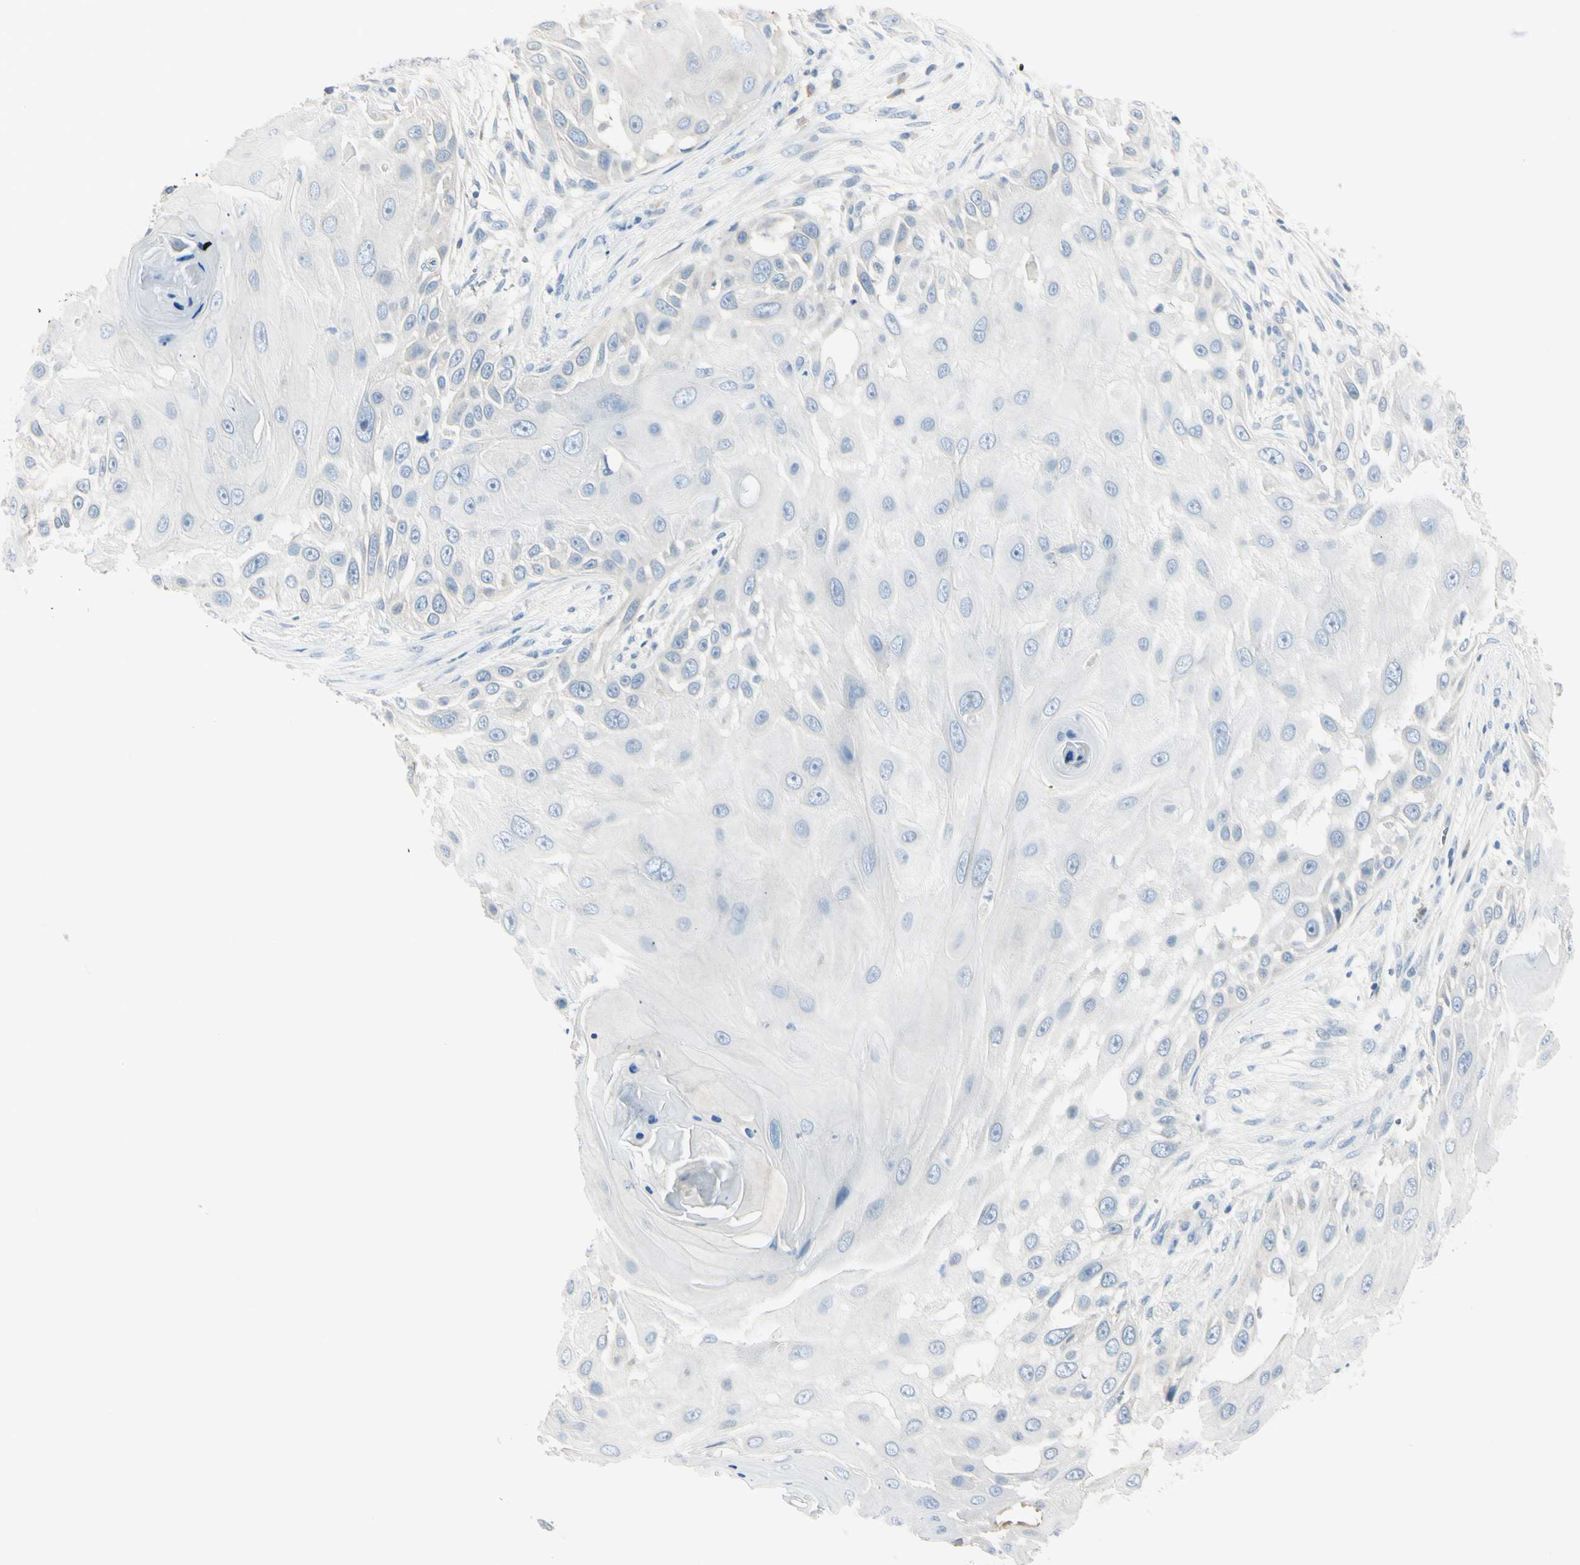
{"staining": {"intensity": "negative", "quantity": "none", "location": "none"}, "tissue": "skin cancer", "cell_type": "Tumor cells", "image_type": "cancer", "snomed": [{"axis": "morphology", "description": "Squamous cell carcinoma, NOS"}, {"axis": "topography", "description": "Skin"}], "caption": "IHC image of skin cancer stained for a protein (brown), which shows no positivity in tumor cells.", "gene": "ASB9", "patient": {"sex": "female", "age": 44}}